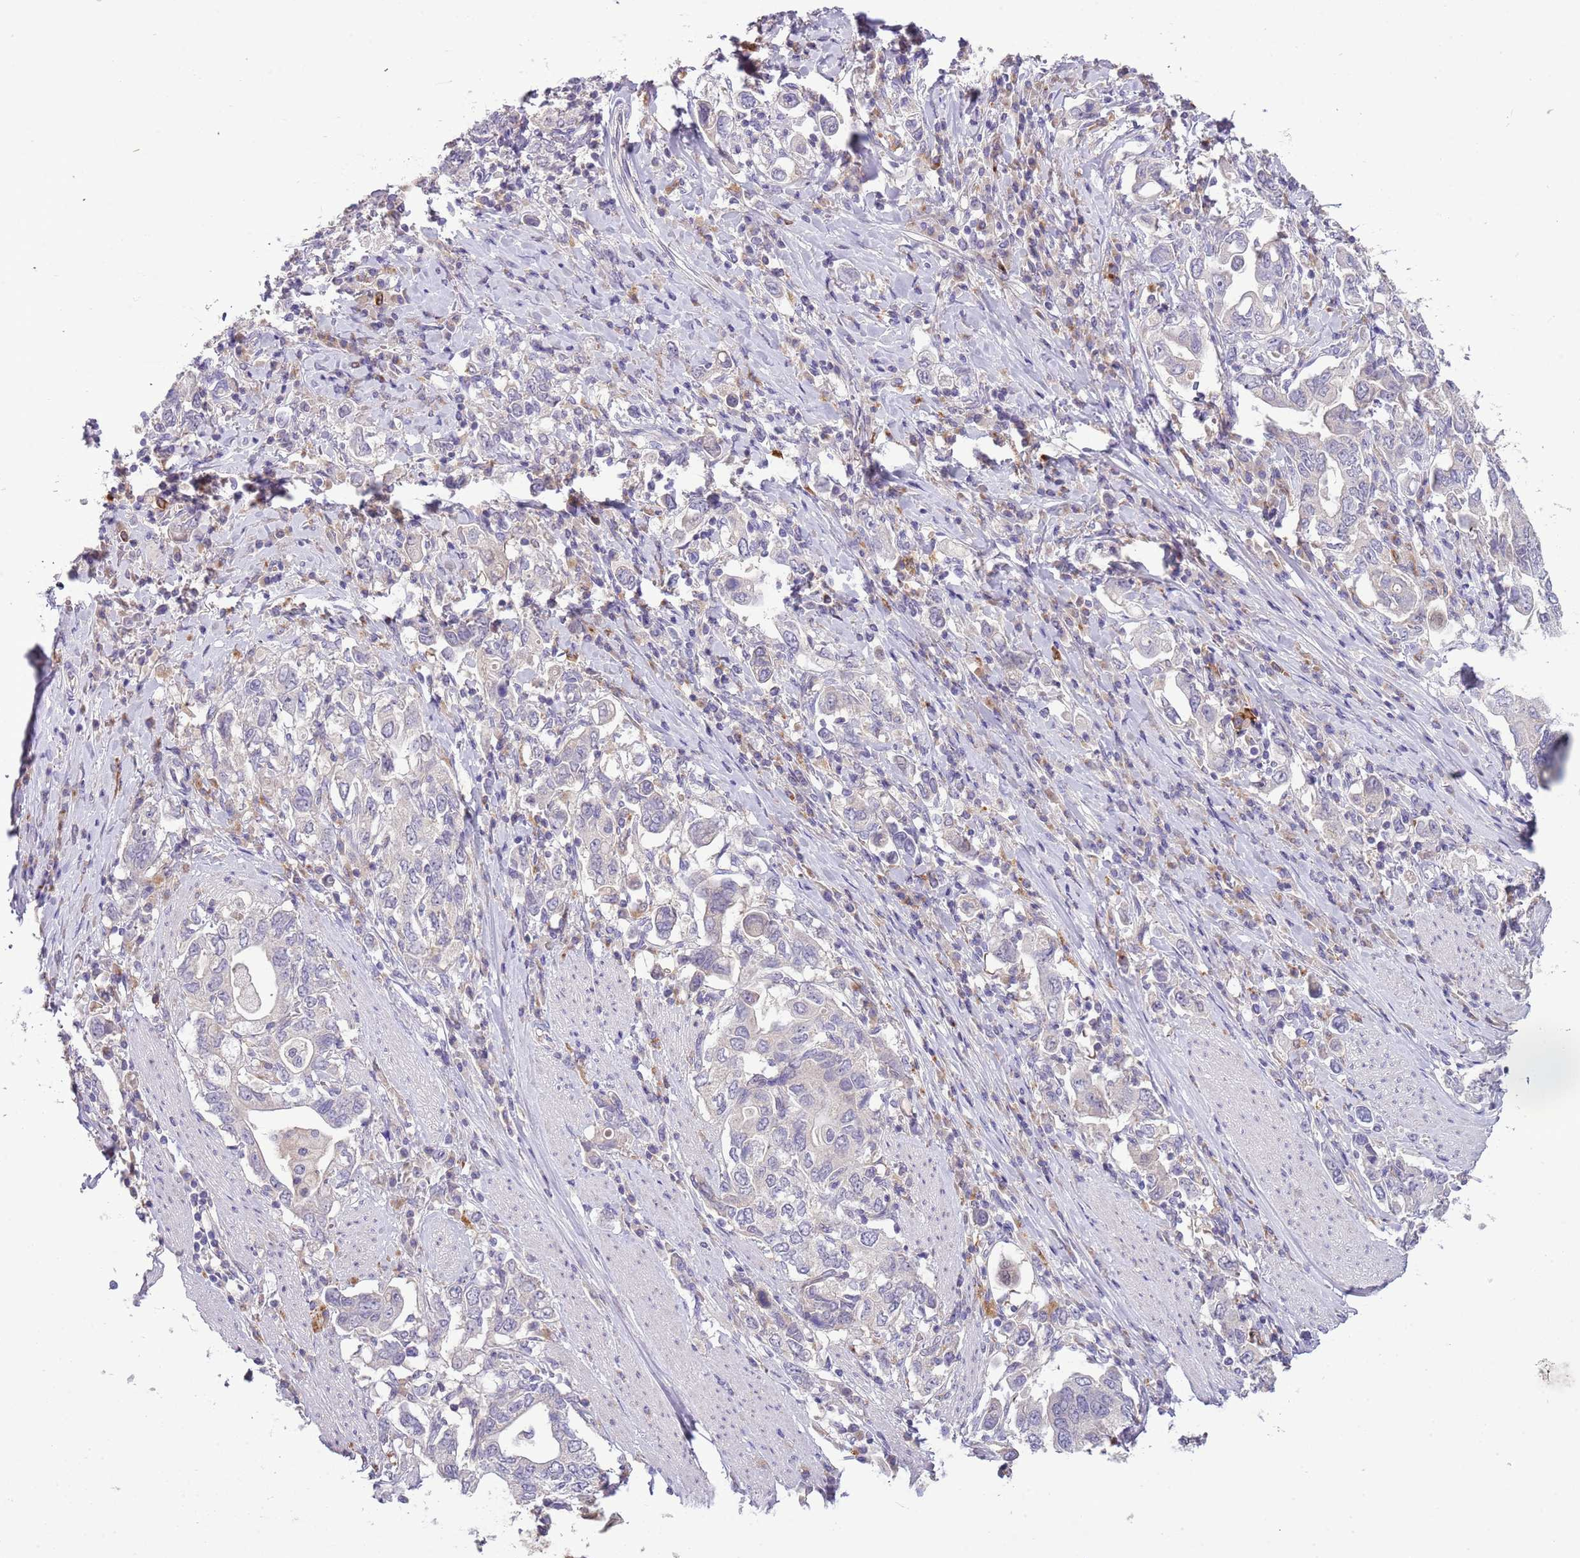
{"staining": {"intensity": "negative", "quantity": "none", "location": "none"}, "tissue": "stomach cancer", "cell_type": "Tumor cells", "image_type": "cancer", "snomed": [{"axis": "morphology", "description": "Adenocarcinoma, NOS"}, {"axis": "topography", "description": "Stomach, upper"}, {"axis": "topography", "description": "Stomach"}], "caption": "This is an immunohistochemistry micrograph of stomach cancer (adenocarcinoma). There is no expression in tumor cells.", "gene": "SCAMP5", "patient": {"sex": "male", "age": 62}}